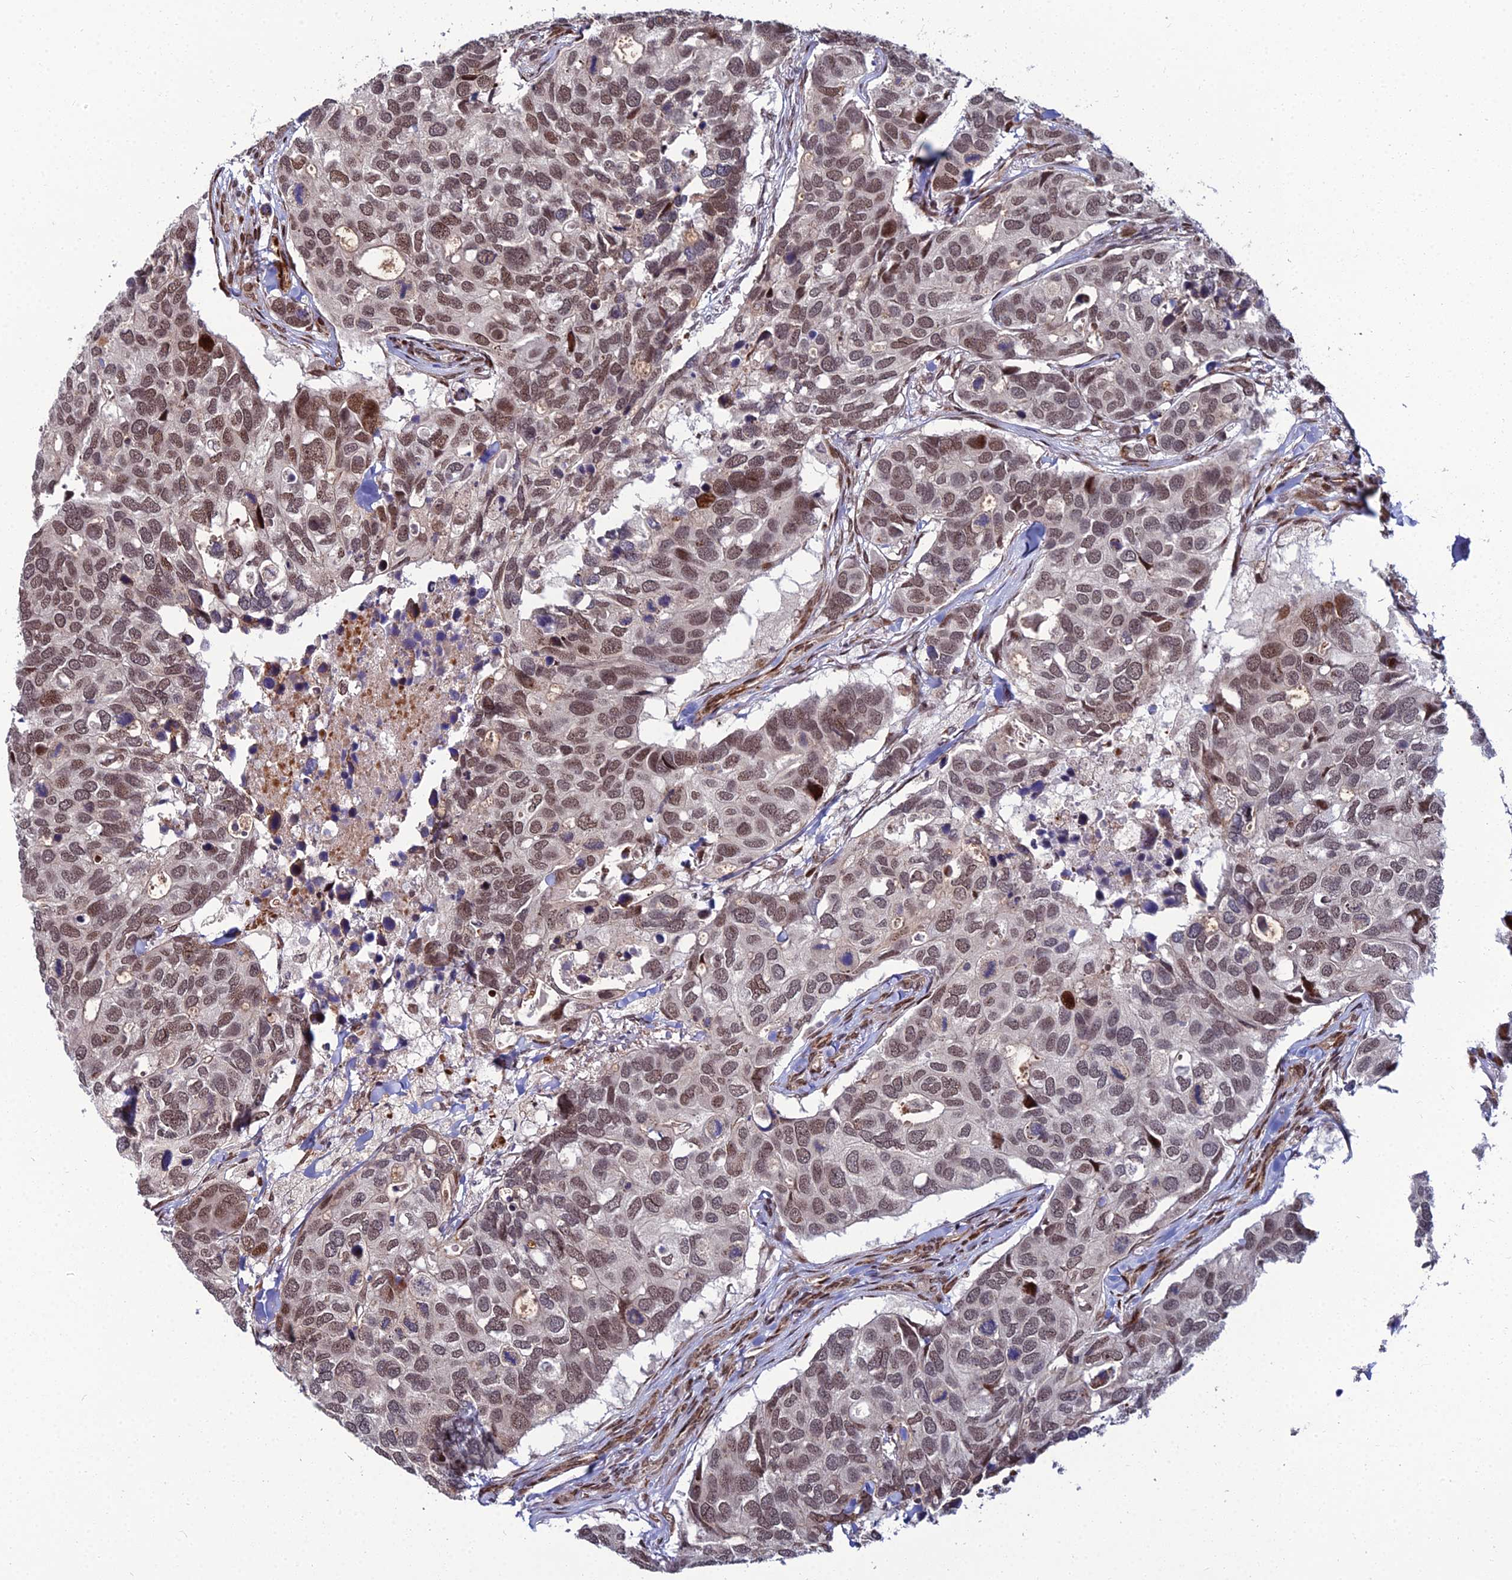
{"staining": {"intensity": "moderate", "quantity": ">75%", "location": "nuclear"}, "tissue": "breast cancer", "cell_type": "Tumor cells", "image_type": "cancer", "snomed": [{"axis": "morphology", "description": "Duct carcinoma"}, {"axis": "topography", "description": "Breast"}], "caption": "Brown immunohistochemical staining in human breast infiltrating ductal carcinoma shows moderate nuclear positivity in about >75% of tumor cells.", "gene": "ZNF668", "patient": {"sex": "female", "age": 83}}